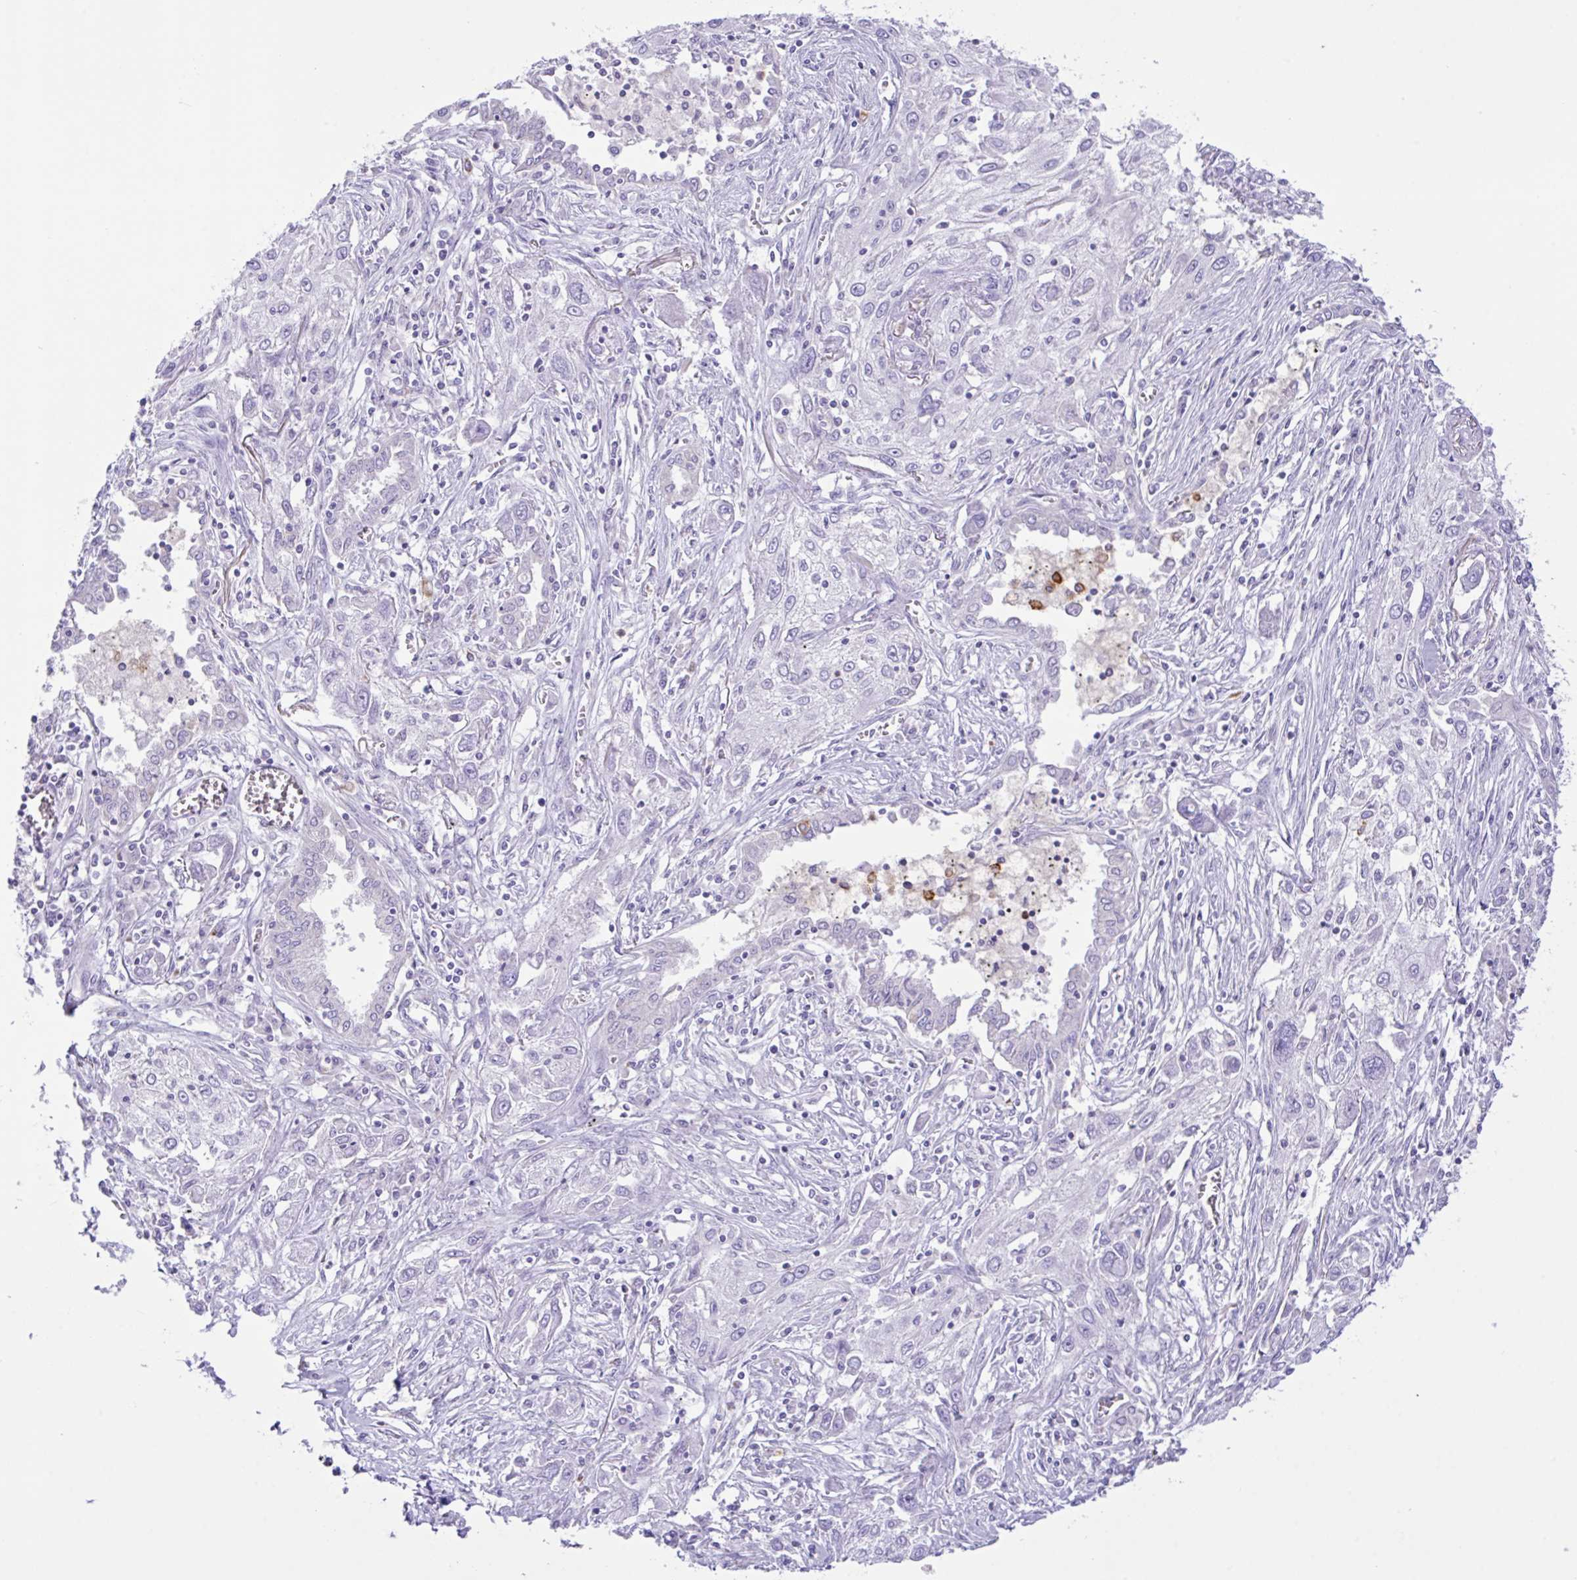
{"staining": {"intensity": "negative", "quantity": "none", "location": "none"}, "tissue": "lung cancer", "cell_type": "Tumor cells", "image_type": "cancer", "snomed": [{"axis": "morphology", "description": "Squamous cell carcinoma, NOS"}, {"axis": "topography", "description": "Lung"}], "caption": "Histopathology image shows no protein positivity in tumor cells of lung cancer tissue.", "gene": "CST11", "patient": {"sex": "female", "age": 69}}